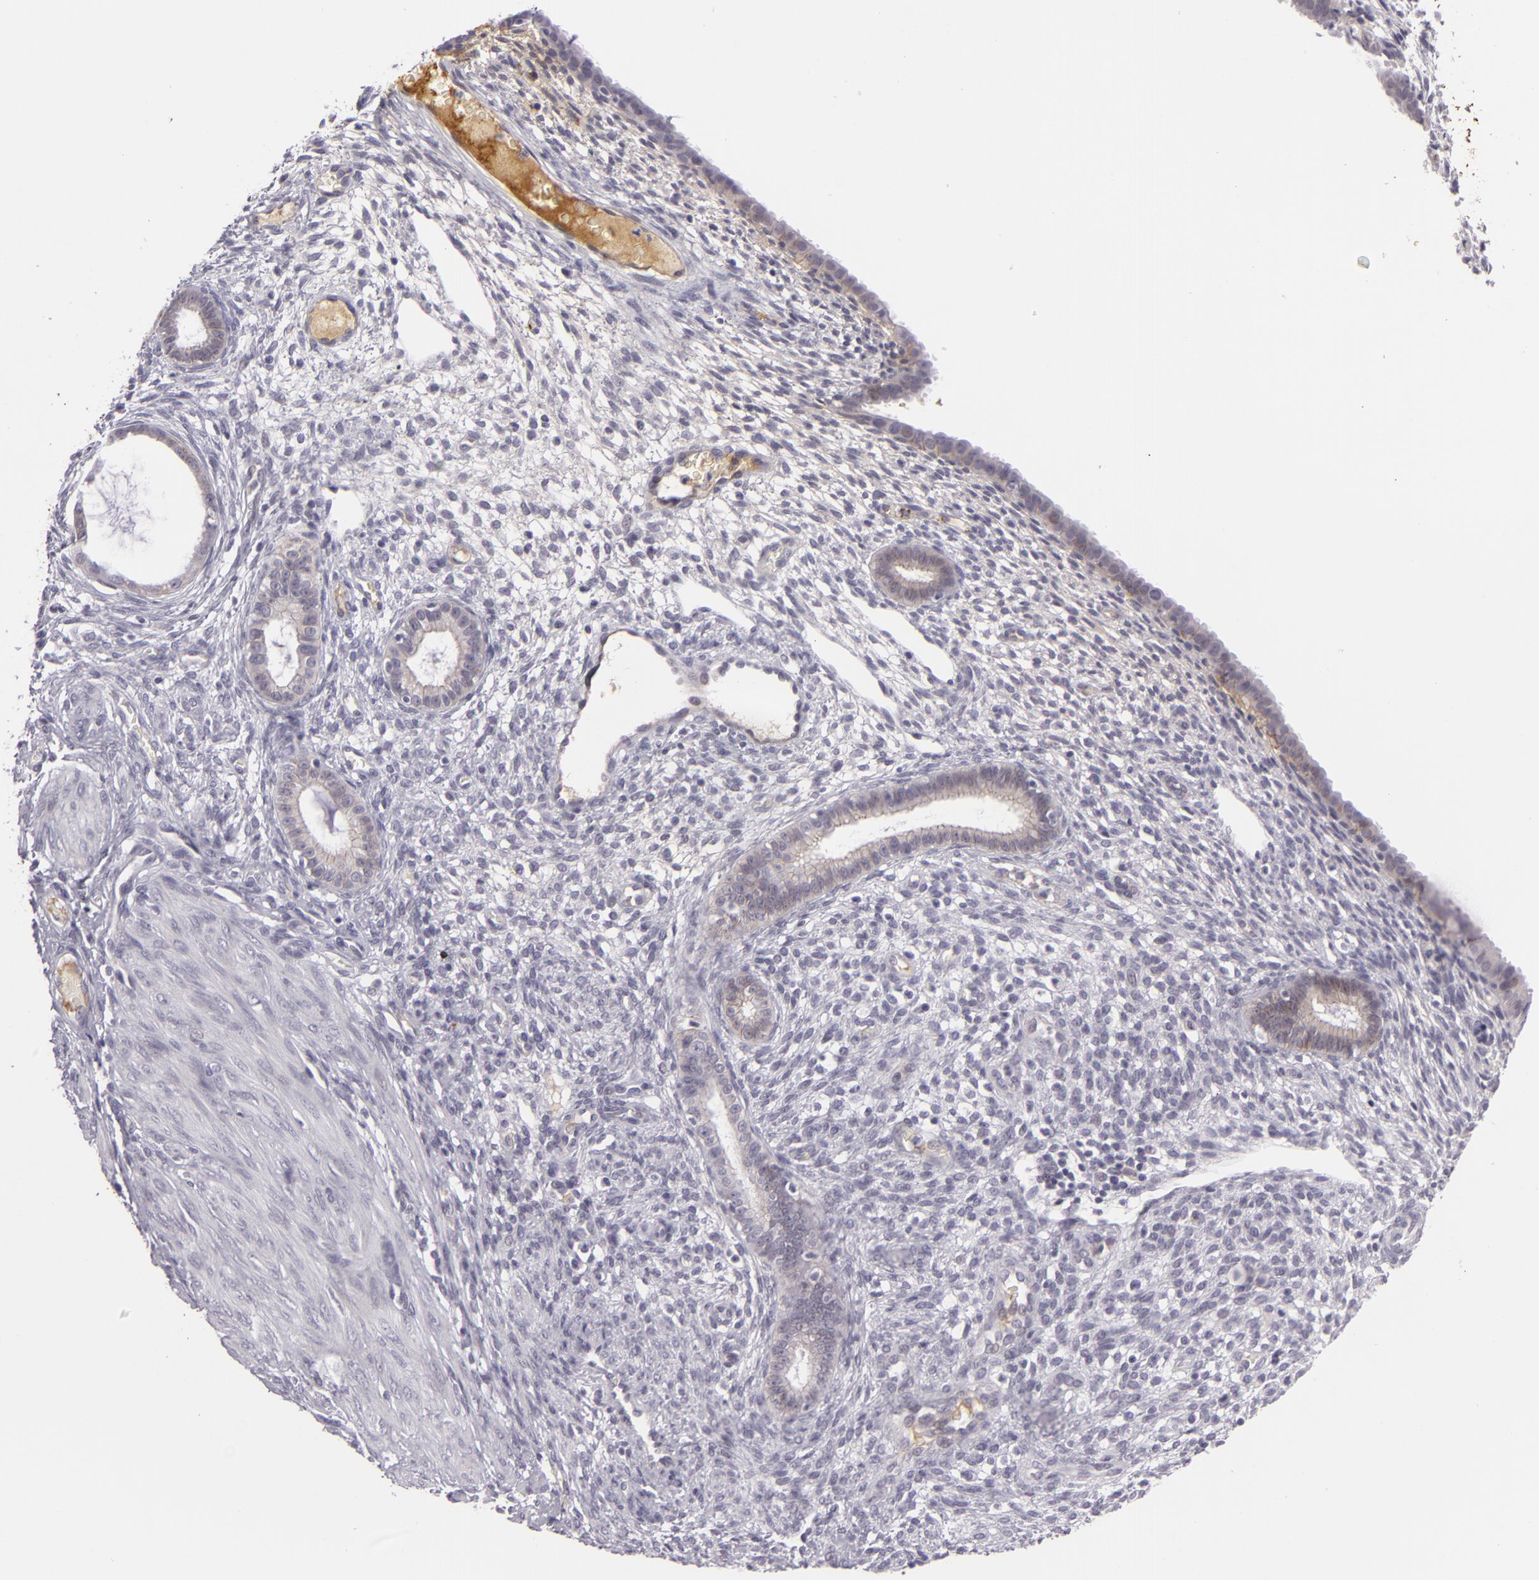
{"staining": {"intensity": "negative", "quantity": "none", "location": "none"}, "tissue": "endometrium", "cell_type": "Cells in endometrial stroma", "image_type": "normal", "snomed": [{"axis": "morphology", "description": "Normal tissue, NOS"}, {"axis": "topography", "description": "Endometrium"}], "caption": "Immunohistochemical staining of unremarkable human endometrium demonstrates no significant expression in cells in endometrial stroma. (DAB (3,3'-diaminobenzidine) immunohistochemistry, high magnification).", "gene": "CTNNB1", "patient": {"sex": "female", "age": 72}}